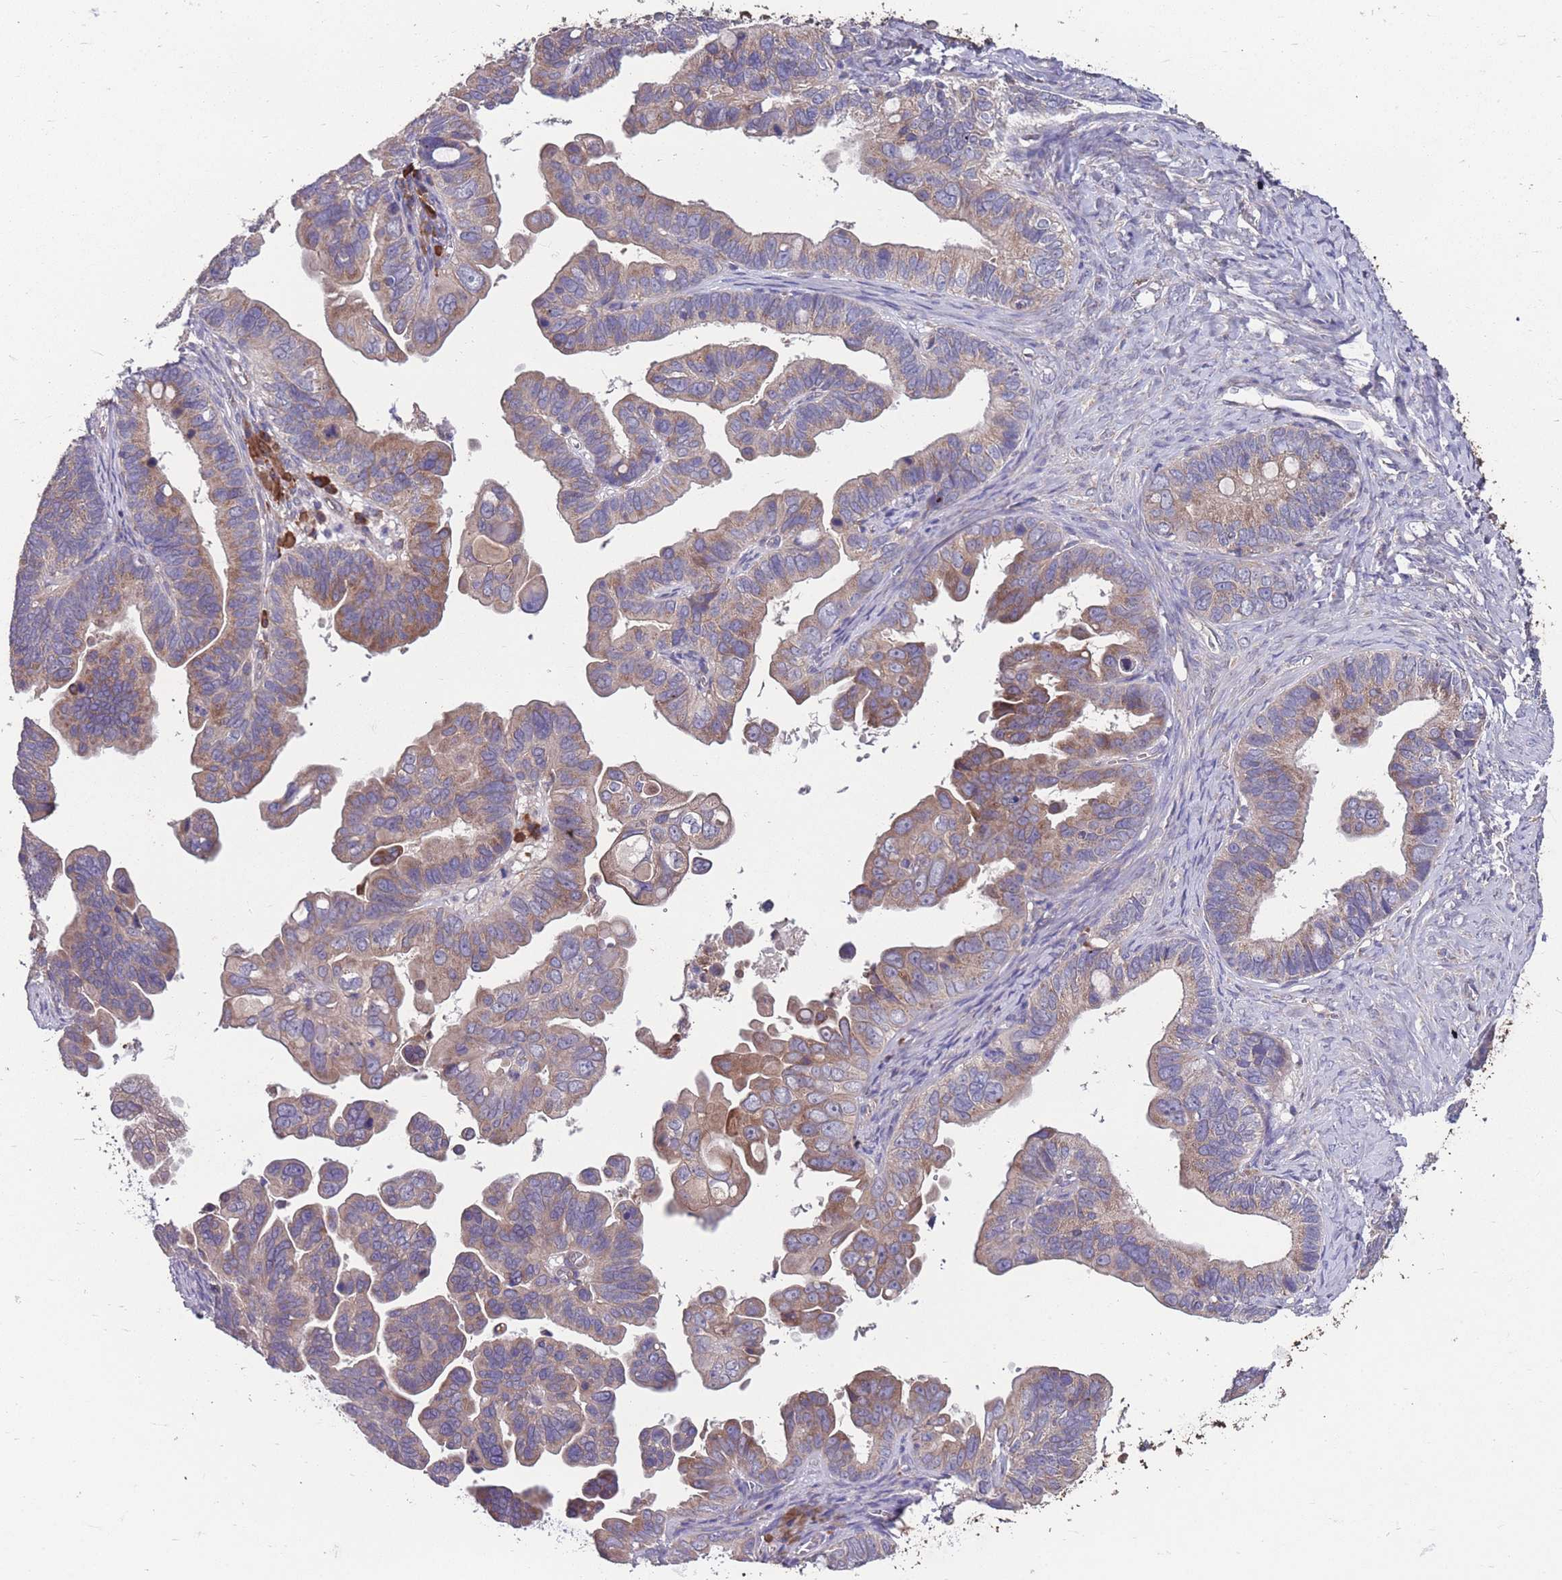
{"staining": {"intensity": "moderate", "quantity": ">75%", "location": "cytoplasmic/membranous"}, "tissue": "ovarian cancer", "cell_type": "Tumor cells", "image_type": "cancer", "snomed": [{"axis": "morphology", "description": "Cystadenocarcinoma, serous, NOS"}, {"axis": "topography", "description": "Ovary"}], "caption": "A photomicrograph showing moderate cytoplasmic/membranous expression in approximately >75% of tumor cells in serous cystadenocarcinoma (ovarian), as visualized by brown immunohistochemical staining.", "gene": "STIM2", "patient": {"sex": "female", "age": 56}}